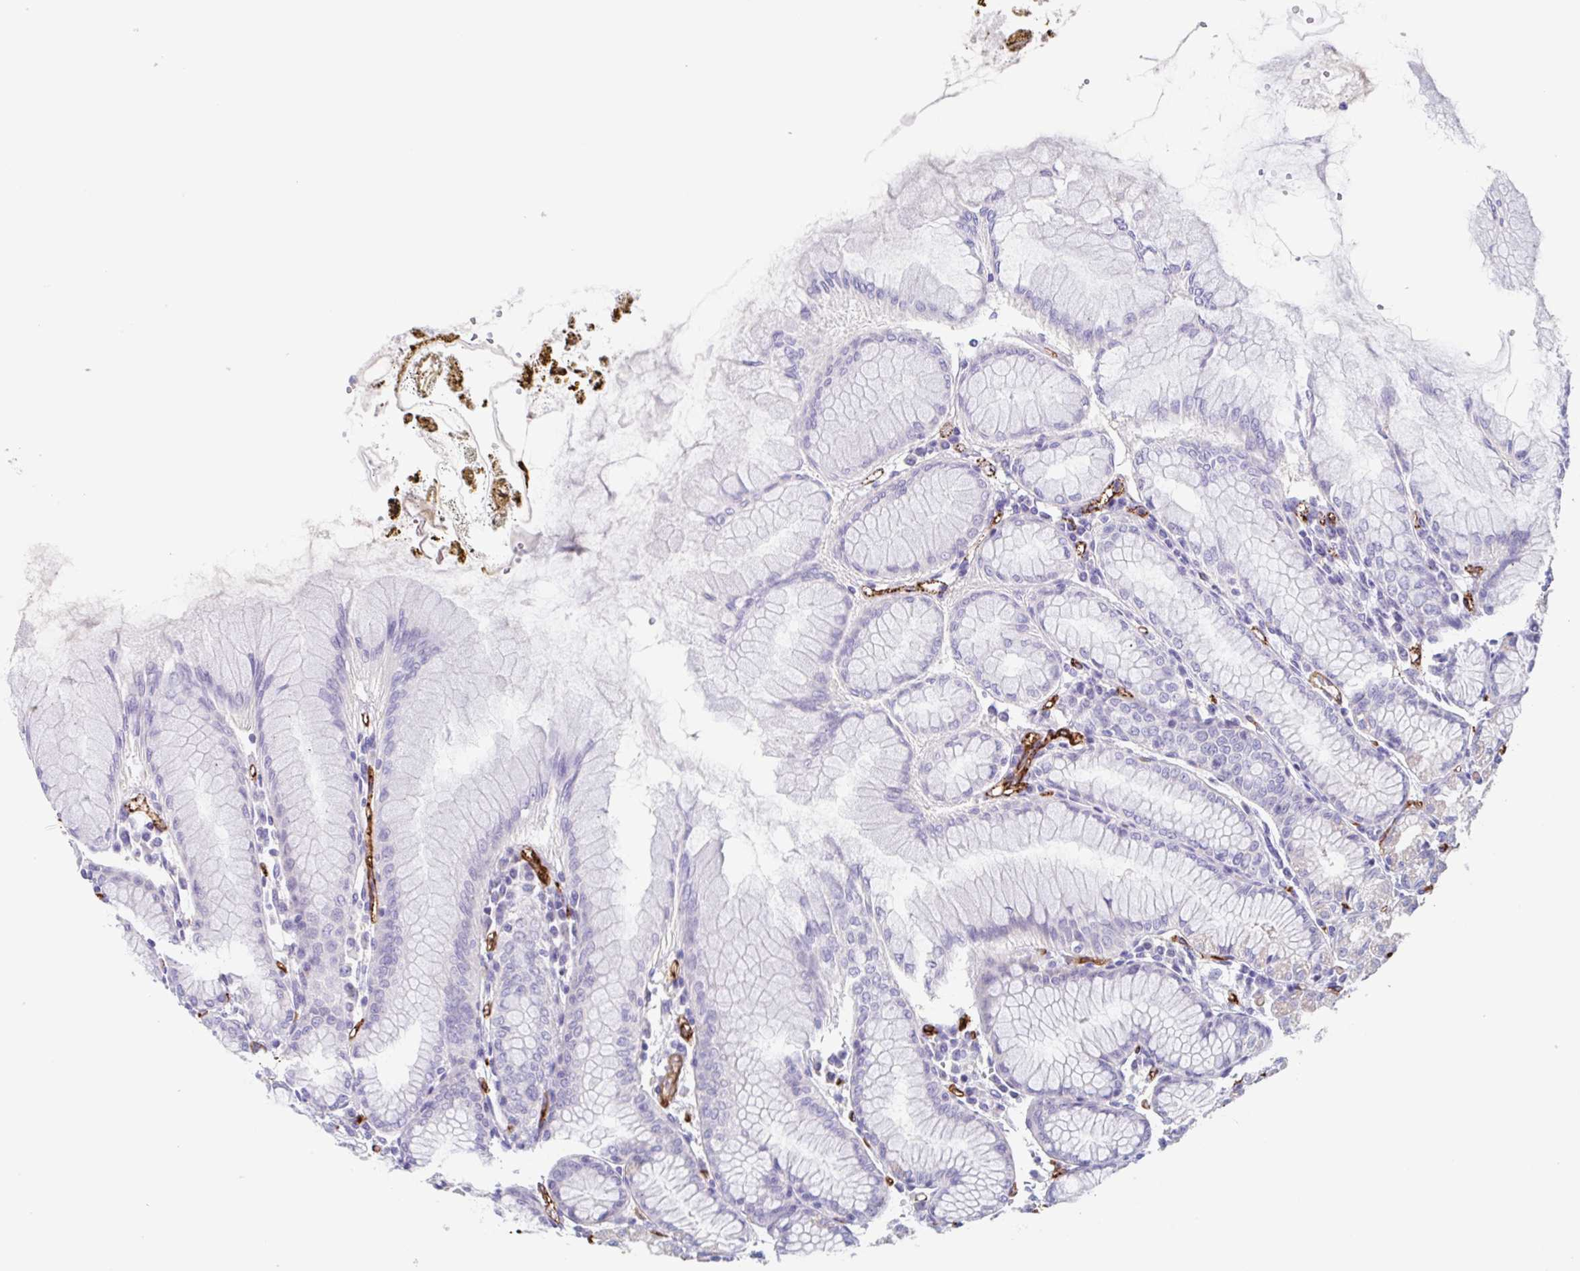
{"staining": {"intensity": "weak", "quantity": "25%-75%", "location": "cytoplasmic/membranous"}, "tissue": "stomach", "cell_type": "Glandular cells", "image_type": "normal", "snomed": [{"axis": "morphology", "description": "Normal tissue, NOS"}, {"axis": "topography", "description": "Stomach"}], "caption": "Brown immunohistochemical staining in benign human stomach demonstrates weak cytoplasmic/membranous positivity in approximately 25%-75% of glandular cells. The staining is performed using DAB brown chromogen to label protein expression. The nuclei are counter-stained blue using hematoxylin.", "gene": "EHD4", "patient": {"sex": "female", "age": 57}}